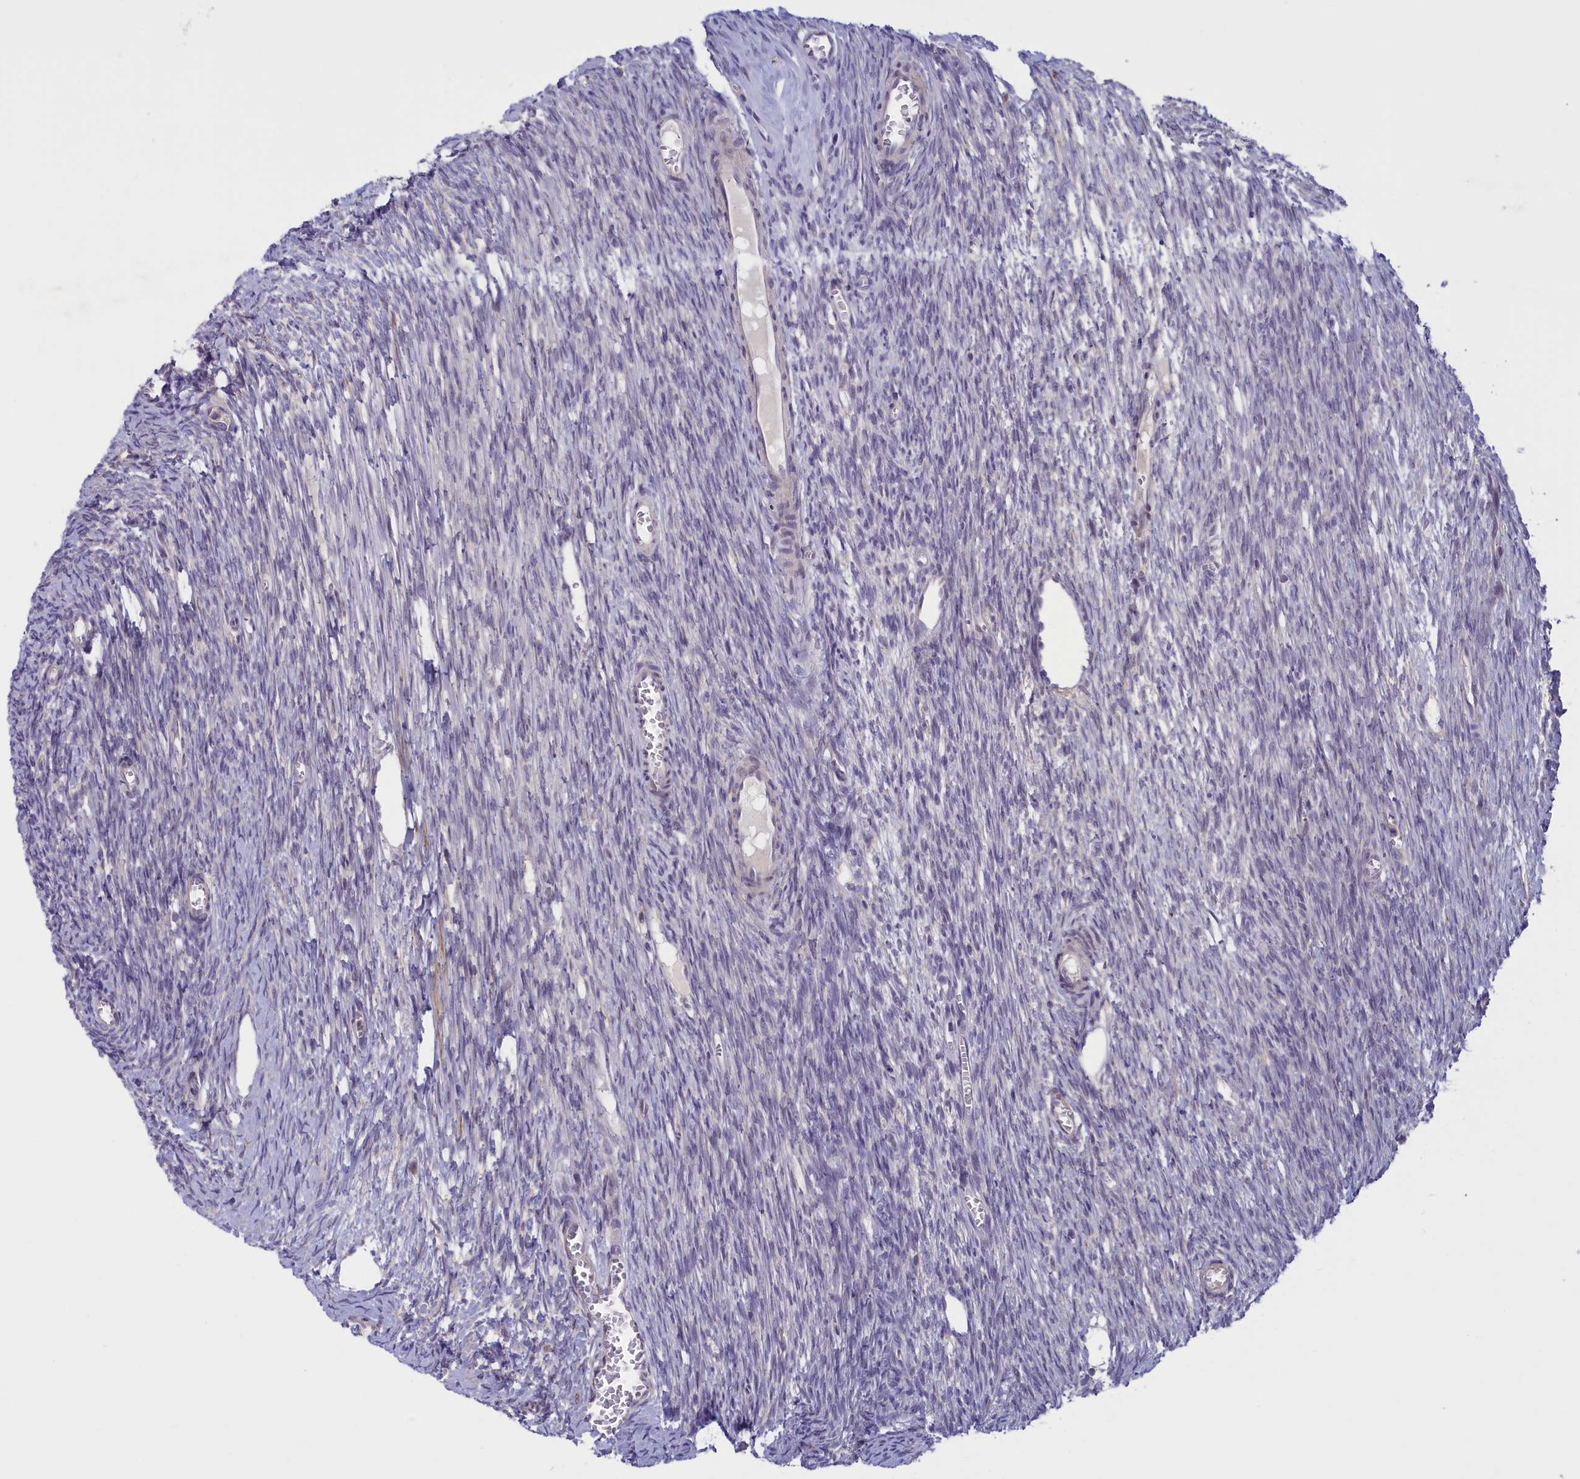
{"staining": {"intensity": "moderate", "quantity": ">75%", "location": "cytoplasmic/membranous"}, "tissue": "ovary", "cell_type": "Follicle cells", "image_type": "normal", "snomed": [{"axis": "morphology", "description": "Normal tissue, NOS"}, {"axis": "topography", "description": "Ovary"}], "caption": "Approximately >75% of follicle cells in benign ovary demonstrate moderate cytoplasmic/membranous protein positivity as visualized by brown immunohistochemical staining.", "gene": "CORO2A", "patient": {"sex": "female", "age": 44}}